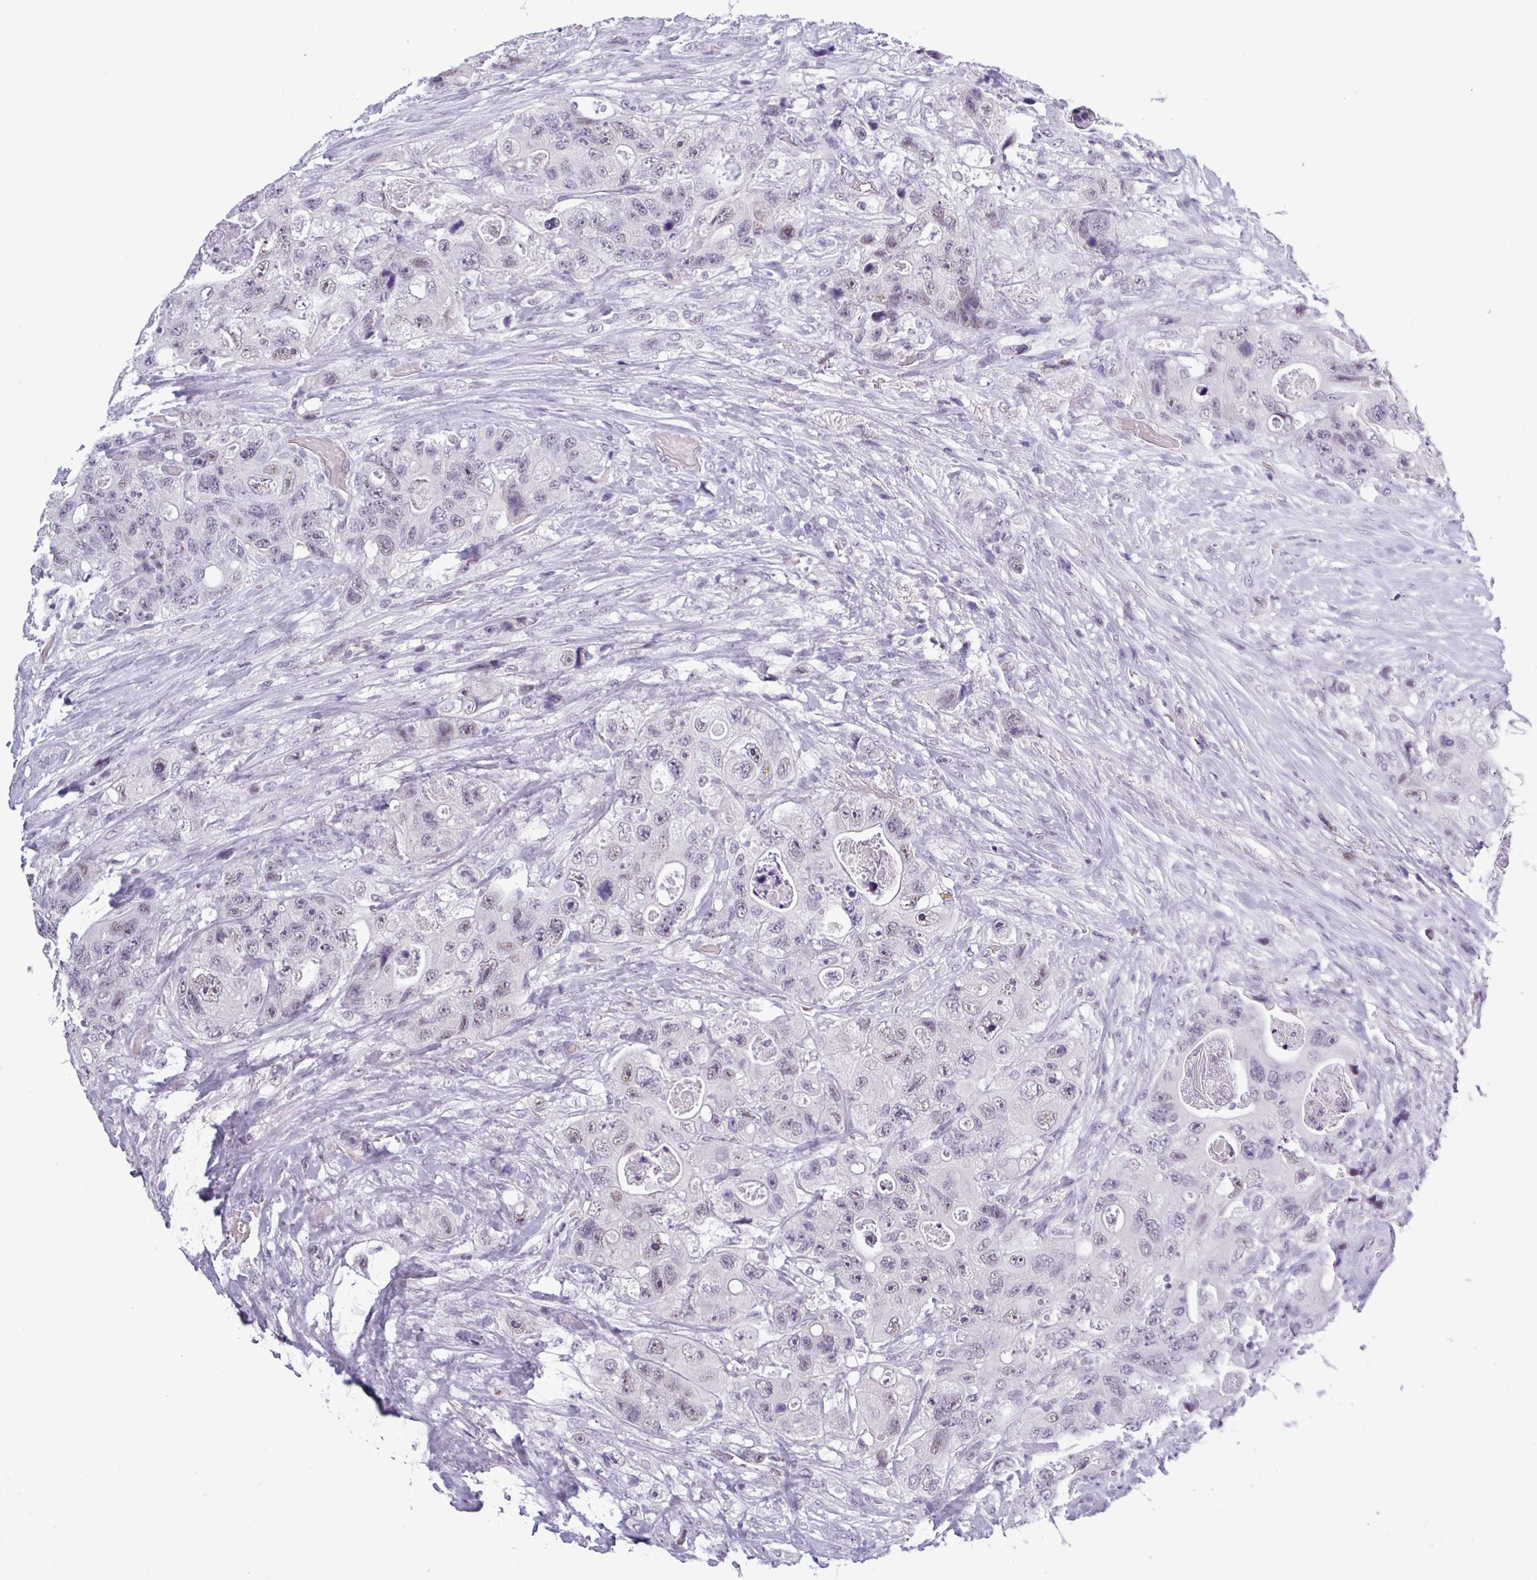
{"staining": {"intensity": "weak", "quantity": "<25%", "location": "nuclear"}, "tissue": "colorectal cancer", "cell_type": "Tumor cells", "image_type": "cancer", "snomed": [{"axis": "morphology", "description": "Adenocarcinoma, NOS"}, {"axis": "topography", "description": "Colon"}], "caption": "Colorectal adenocarcinoma stained for a protein using immunohistochemistry (IHC) demonstrates no expression tumor cells.", "gene": "SRGAP1", "patient": {"sex": "female", "age": 46}}